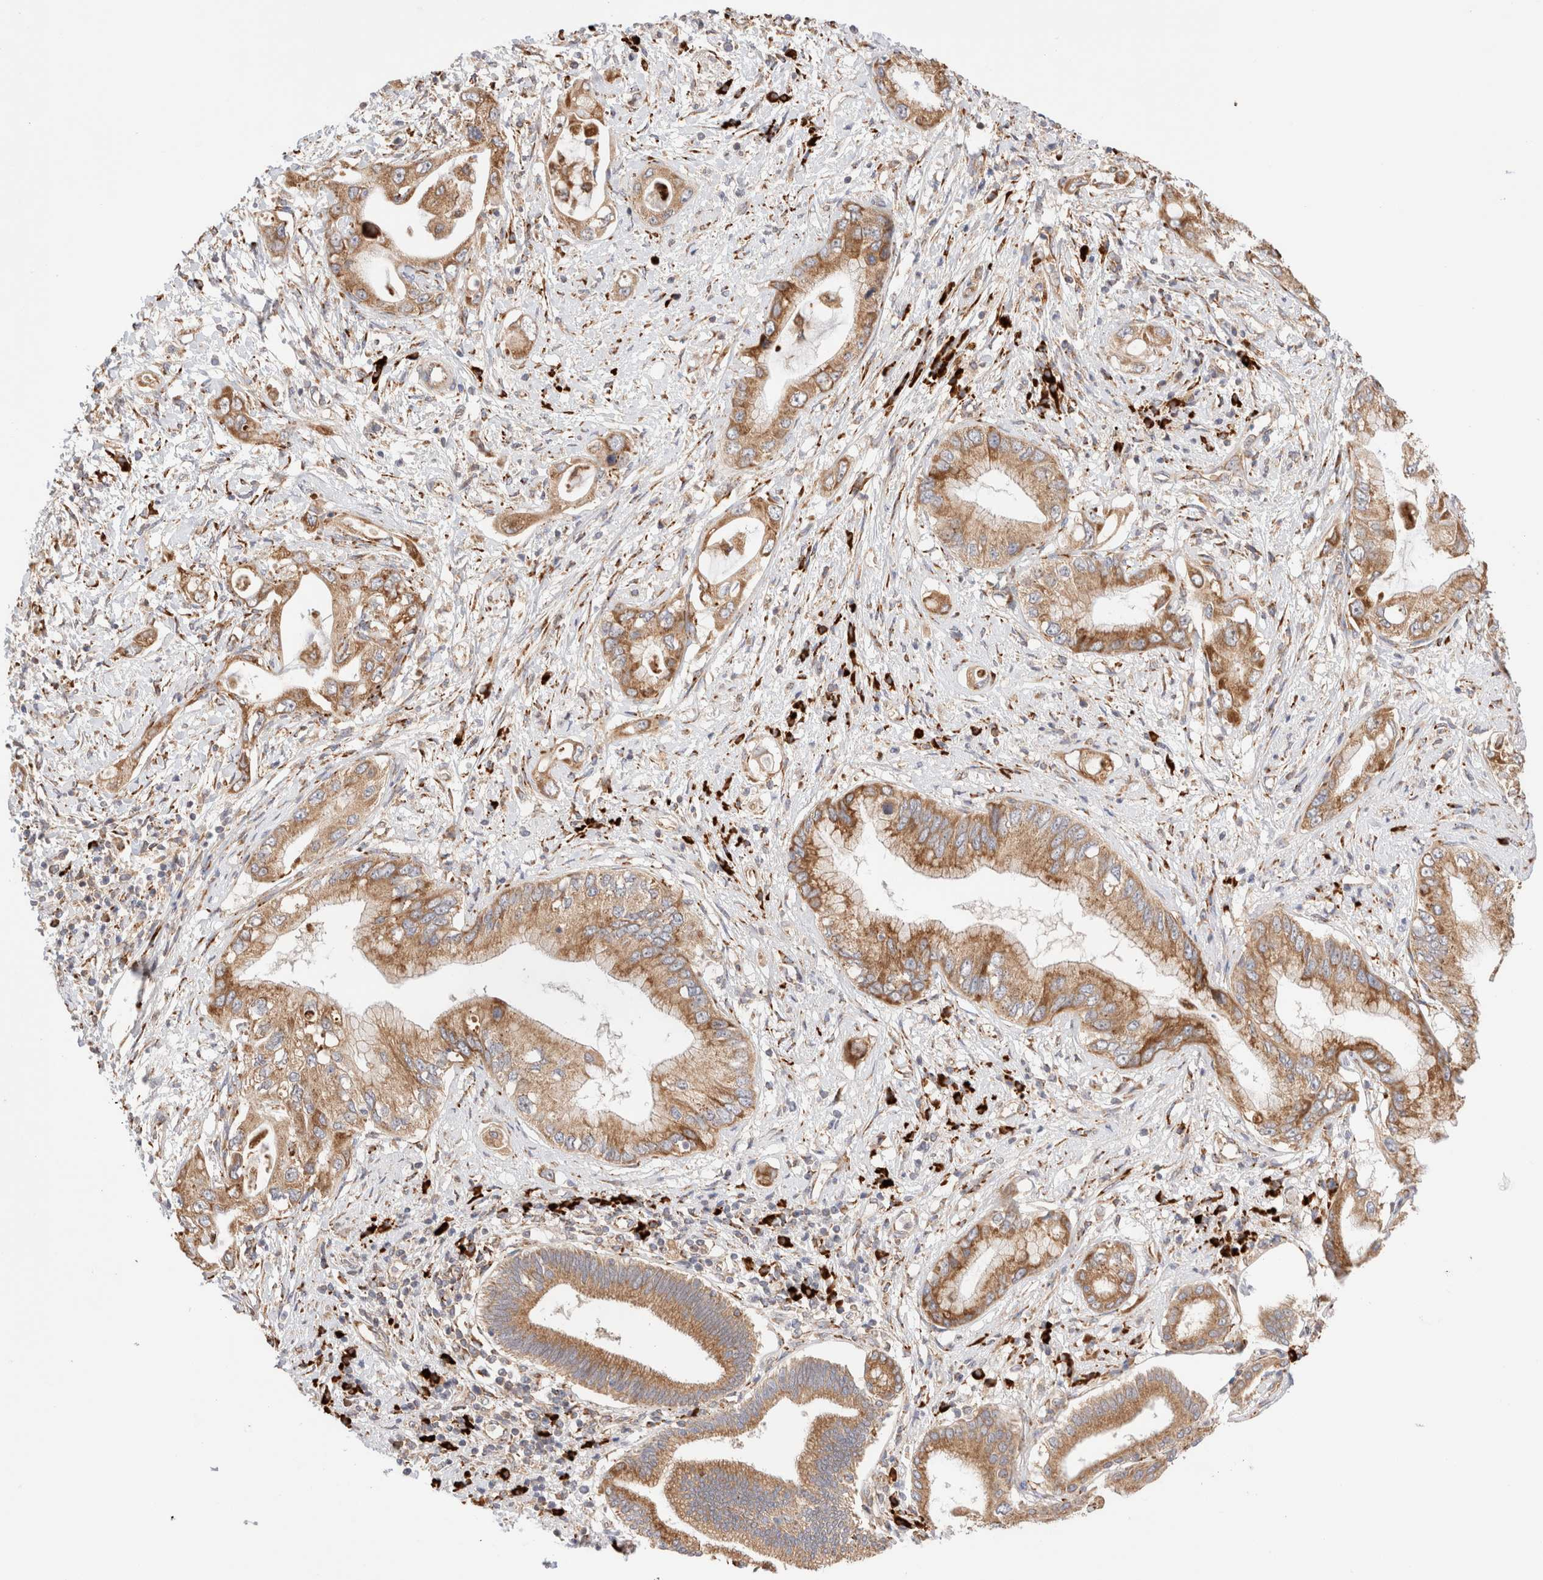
{"staining": {"intensity": "moderate", "quantity": ">75%", "location": "cytoplasmic/membranous"}, "tissue": "pancreatic cancer", "cell_type": "Tumor cells", "image_type": "cancer", "snomed": [{"axis": "morphology", "description": "Inflammation, NOS"}, {"axis": "morphology", "description": "Adenocarcinoma, NOS"}, {"axis": "topography", "description": "Pancreas"}], "caption": "A medium amount of moderate cytoplasmic/membranous staining is seen in about >75% of tumor cells in pancreatic cancer tissue. The protein of interest is stained brown, and the nuclei are stained in blue (DAB IHC with brightfield microscopy, high magnification).", "gene": "UTS2B", "patient": {"sex": "female", "age": 56}}